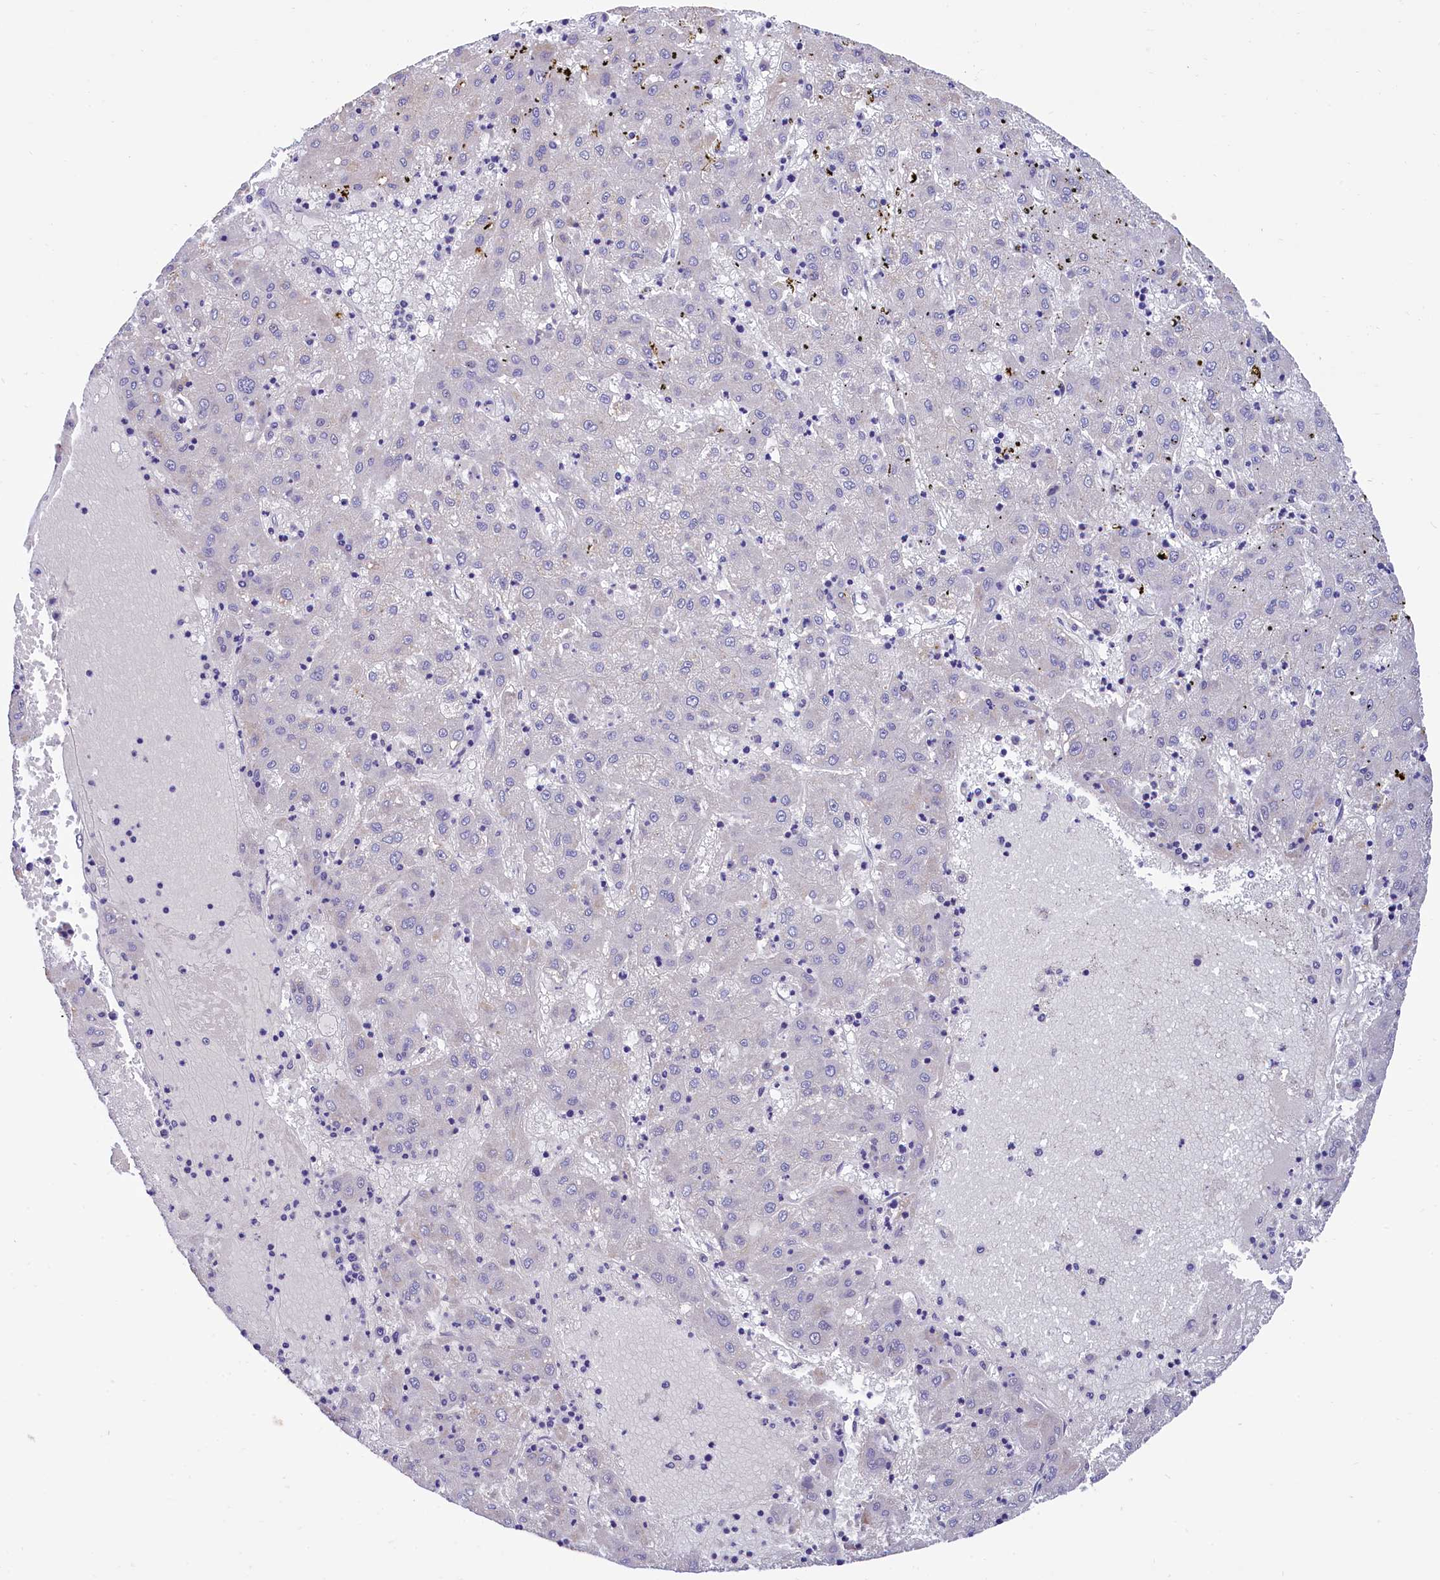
{"staining": {"intensity": "negative", "quantity": "none", "location": "none"}, "tissue": "liver cancer", "cell_type": "Tumor cells", "image_type": "cancer", "snomed": [{"axis": "morphology", "description": "Carcinoma, Hepatocellular, NOS"}, {"axis": "topography", "description": "Liver"}], "caption": "Liver cancer was stained to show a protein in brown. There is no significant positivity in tumor cells.", "gene": "HECTD4", "patient": {"sex": "male", "age": 72}}